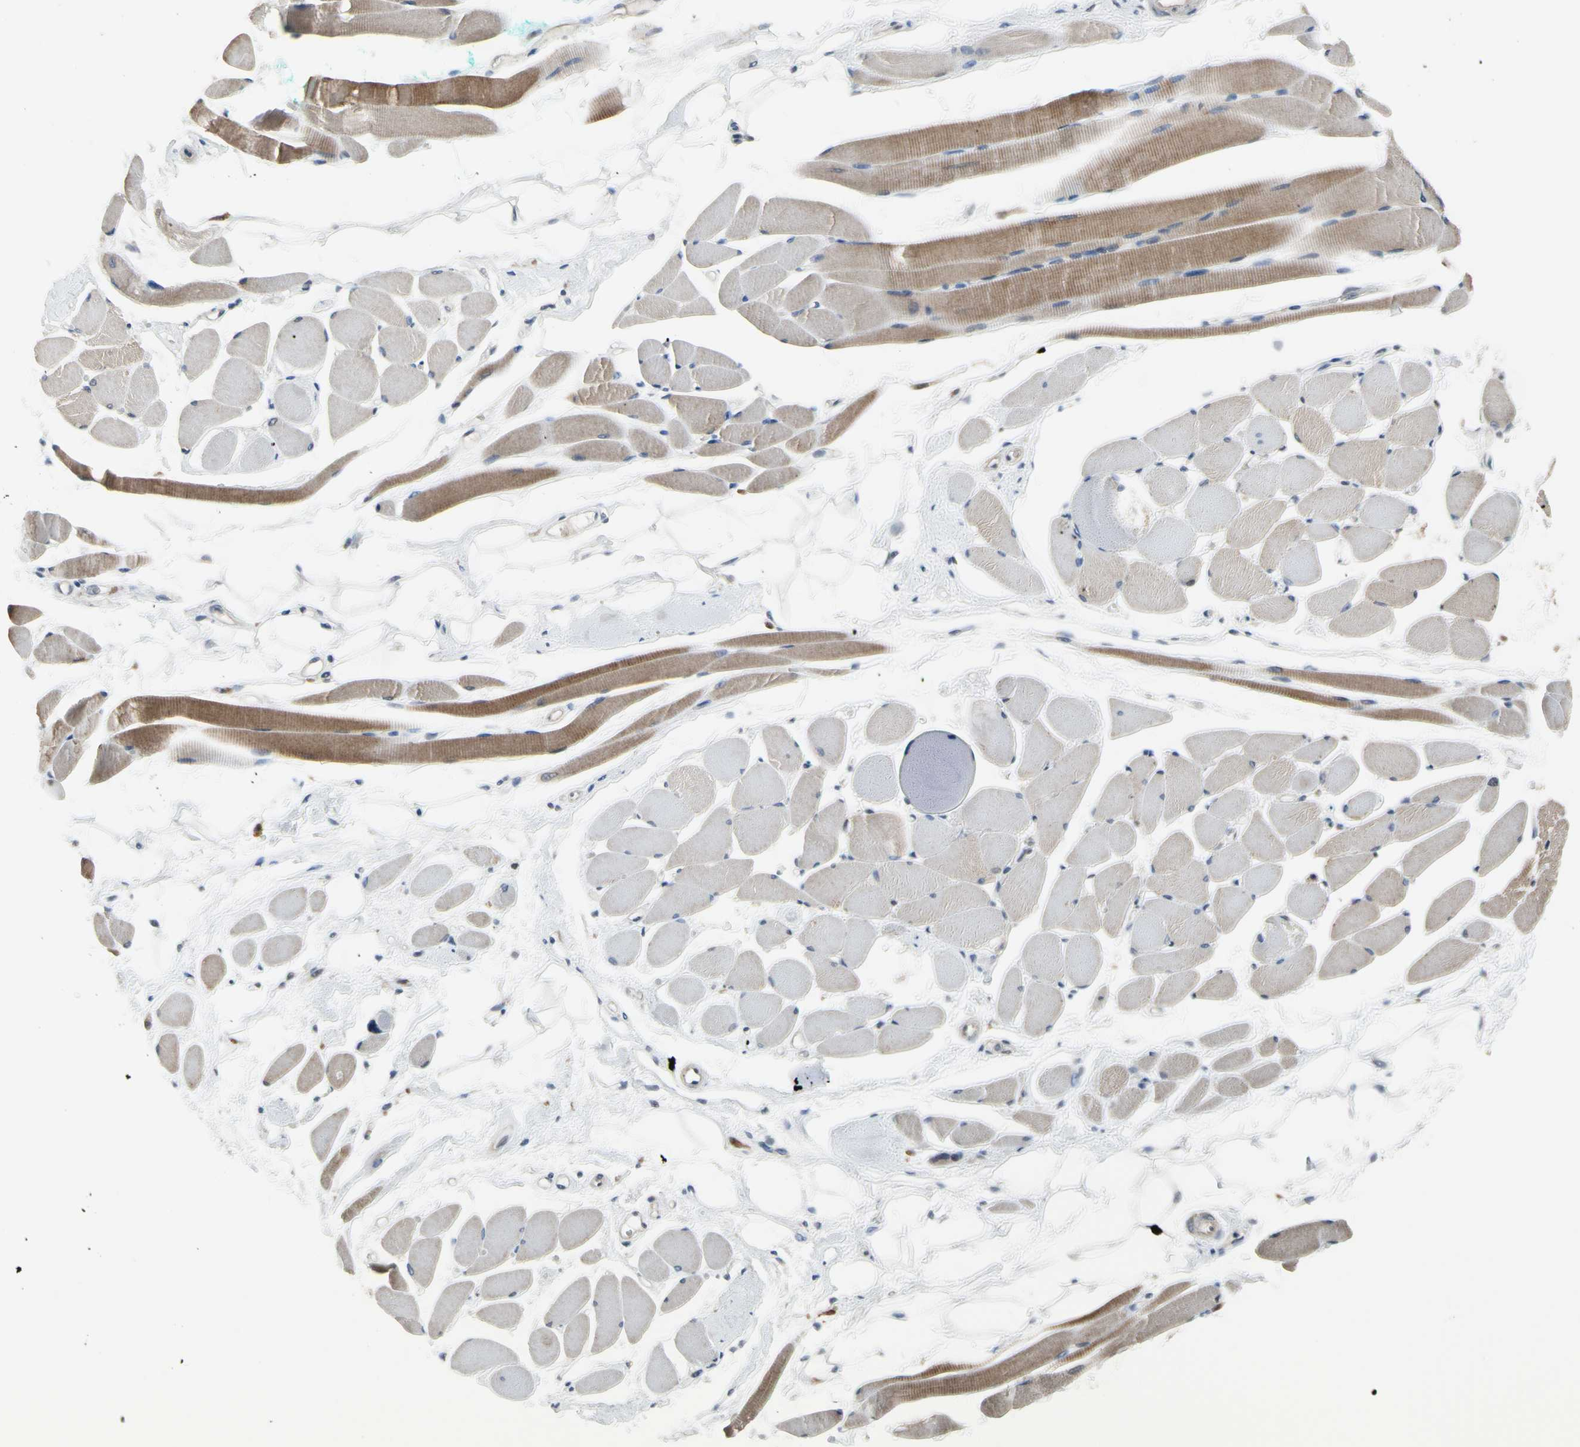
{"staining": {"intensity": "moderate", "quantity": ">75%", "location": "cytoplasmic/membranous"}, "tissue": "skeletal muscle", "cell_type": "Myocytes", "image_type": "normal", "snomed": [{"axis": "morphology", "description": "Normal tissue, NOS"}, {"axis": "topography", "description": "Skeletal muscle"}, {"axis": "topography", "description": "Peripheral nerve tissue"}], "caption": "Unremarkable skeletal muscle displays moderate cytoplasmic/membranous positivity in about >75% of myocytes Ihc stains the protein in brown and the nuclei are stained blue..", "gene": "HSPA4", "patient": {"sex": "female", "age": 84}}